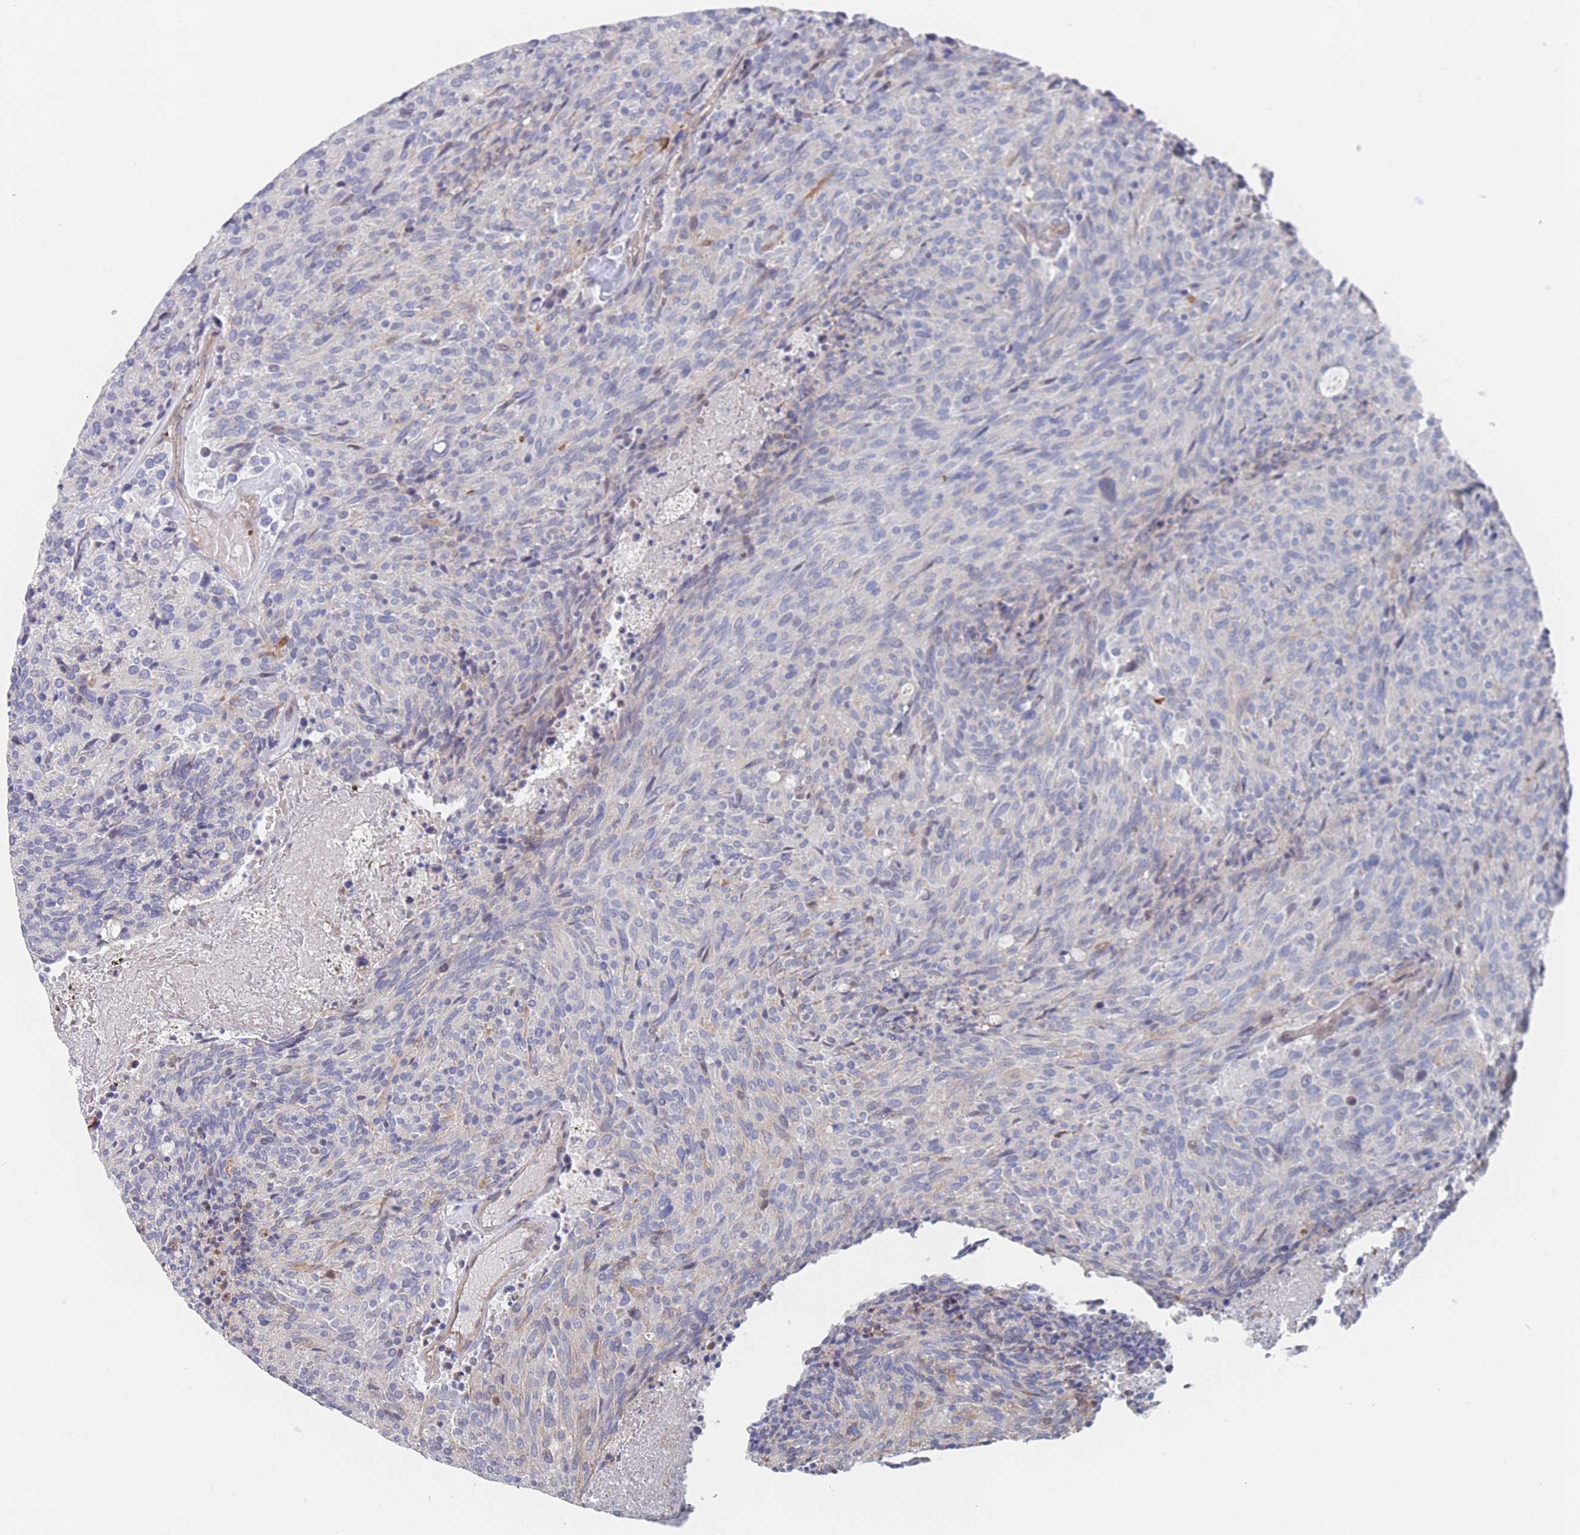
{"staining": {"intensity": "negative", "quantity": "none", "location": "none"}, "tissue": "carcinoid", "cell_type": "Tumor cells", "image_type": "cancer", "snomed": [{"axis": "morphology", "description": "Carcinoid, malignant, NOS"}, {"axis": "topography", "description": "Pancreas"}], "caption": "The histopathology image demonstrates no significant expression in tumor cells of carcinoid (malignant). (IHC, brightfield microscopy, high magnification).", "gene": "G6PC1", "patient": {"sex": "female", "age": 54}}